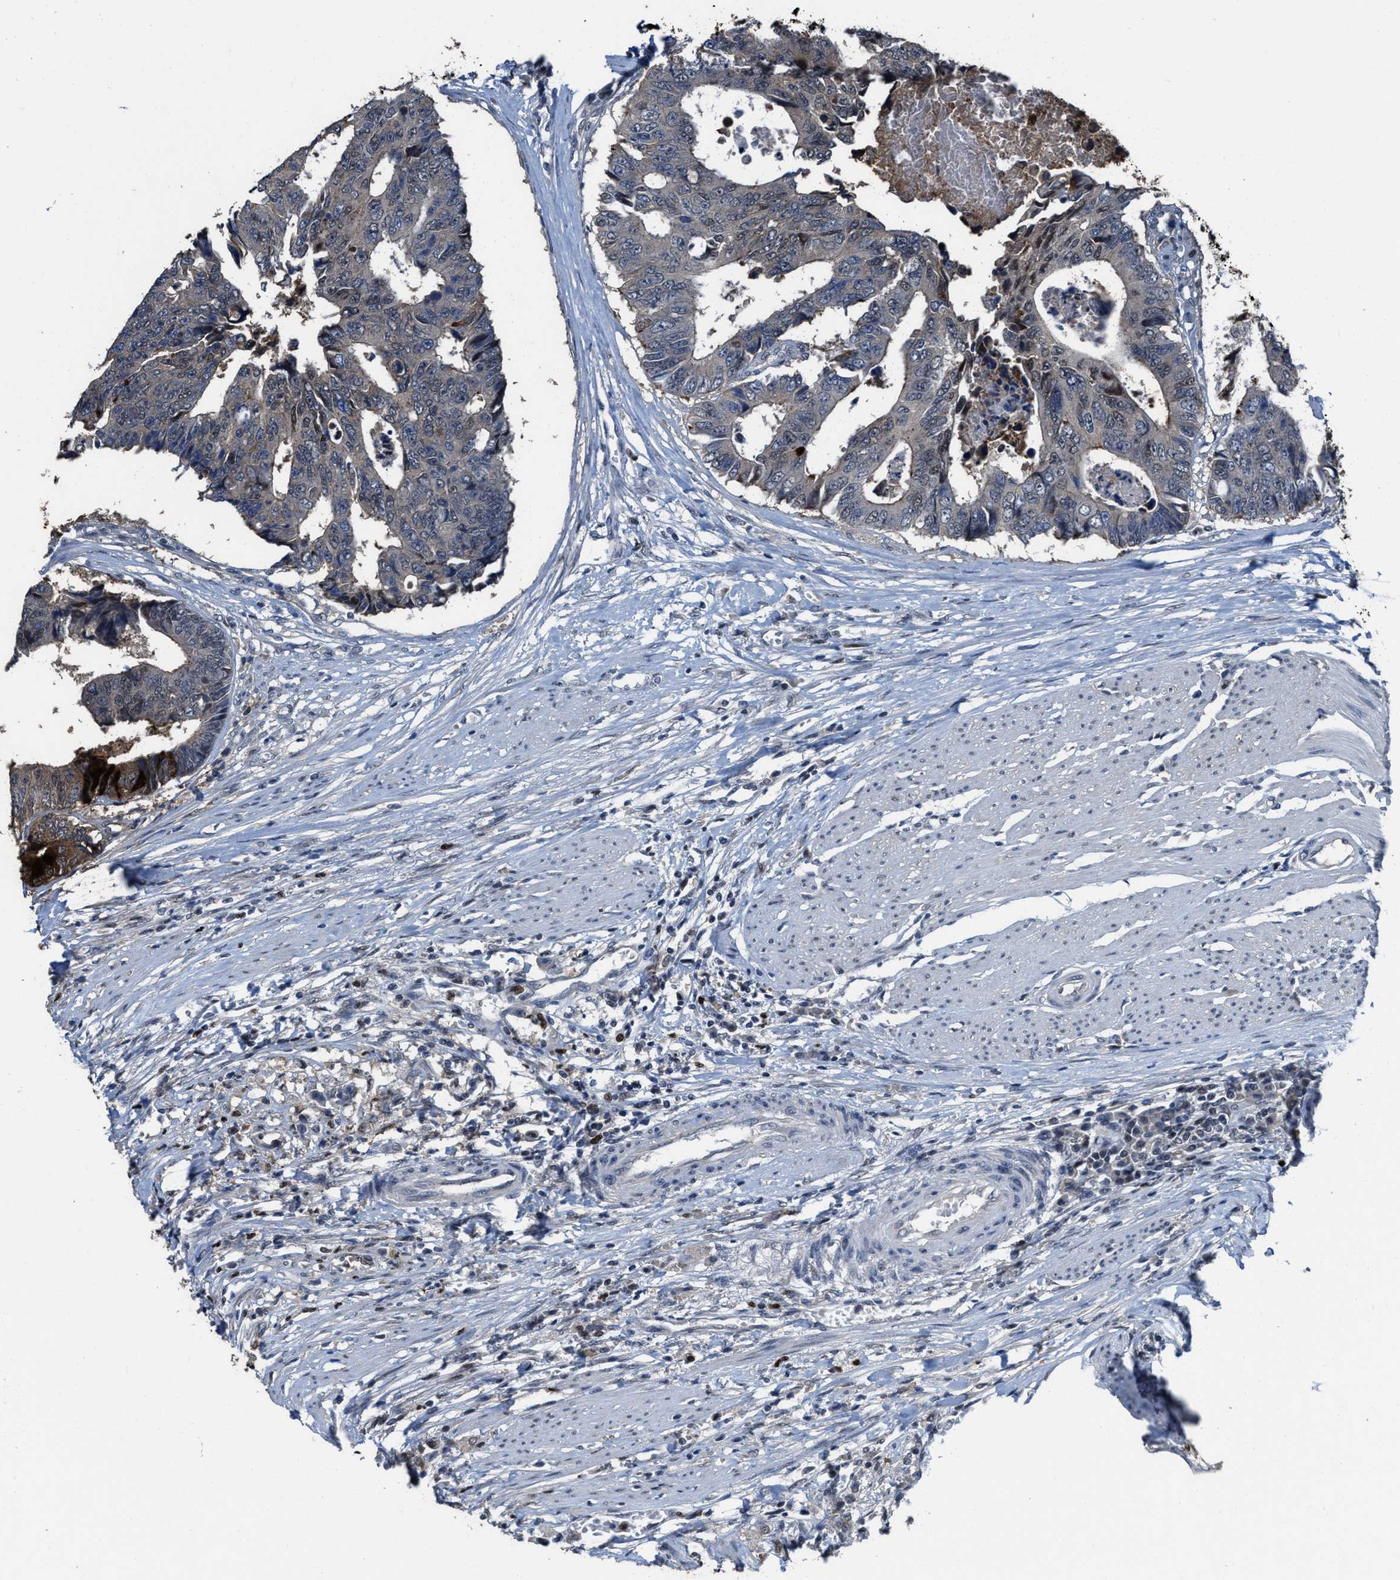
{"staining": {"intensity": "weak", "quantity": "<25%", "location": "nuclear"}, "tissue": "colorectal cancer", "cell_type": "Tumor cells", "image_type": "cancer", "snomed": [{"axis": "morphology", "description": "Adenocarcinoma, NOS"}, {"axis": "topography", "description": "Rectum"}], "caption": "Immunohistochemical staining of colorectal cancer (adenocarcinoma) exhibits no significant expression in tumor cells.", "gene": "ZNF20", "patient": {"sex": "male", "age": 84}}